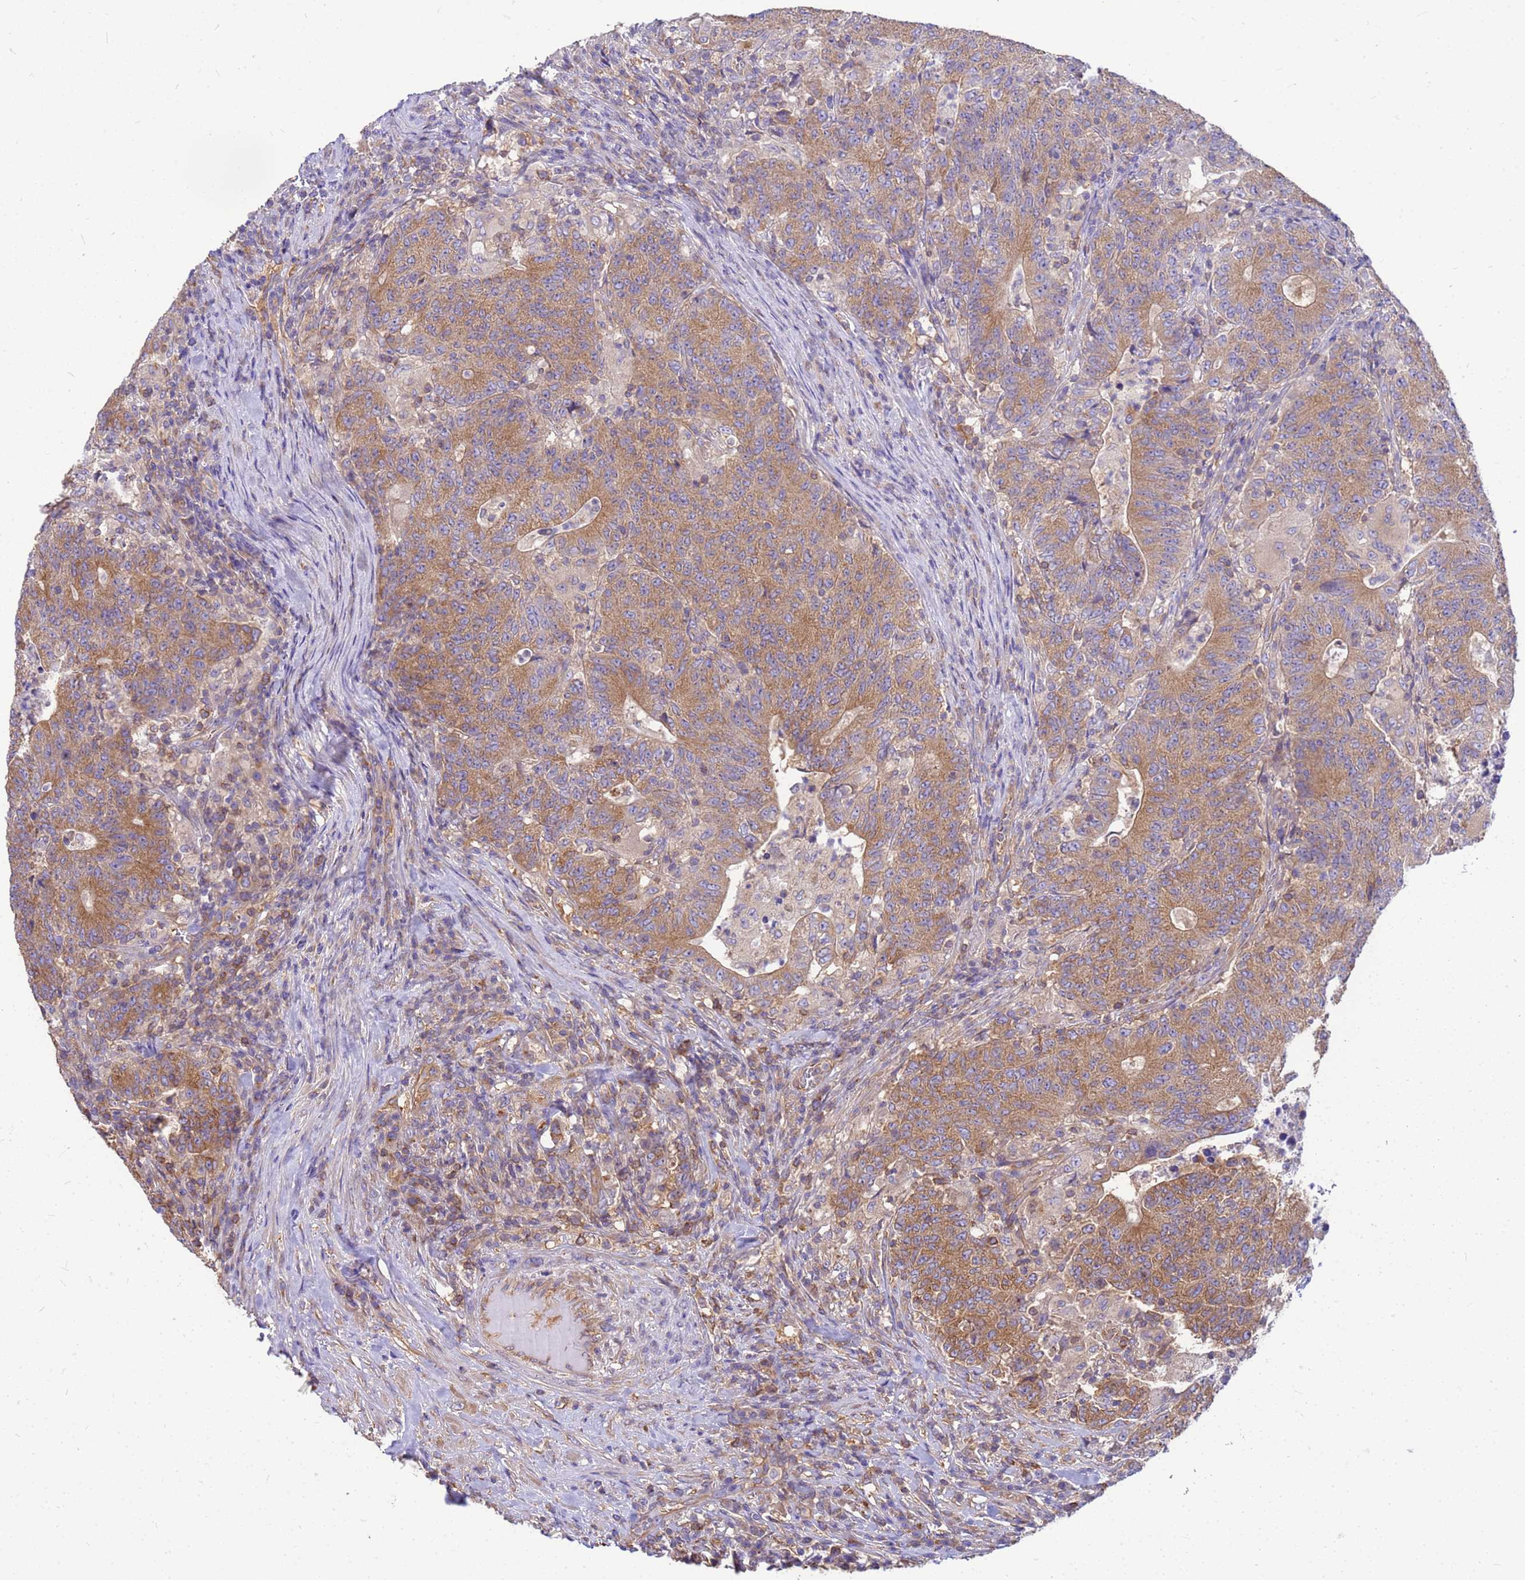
{"staining": {"intensity": "moderate", "quantity": ">75%", "location": "cytoplasmic/membranous"}, "tissue": "colorectal cancer", "cell_type": "Tumor cells", "image_type": "cancer", "snomed": [{"axis": "morphology", "description": "Adenocarcinoma, NOS"}, {"axis": "topography", "description": "Colon"}], "caption": "Moderate cytoplasmic/membranous protein staining is identified in approximately >75% of tumor cells in colorectal cancer.", "gene": "TUBB1", "patient": {"sex": "female", "age": 75}}